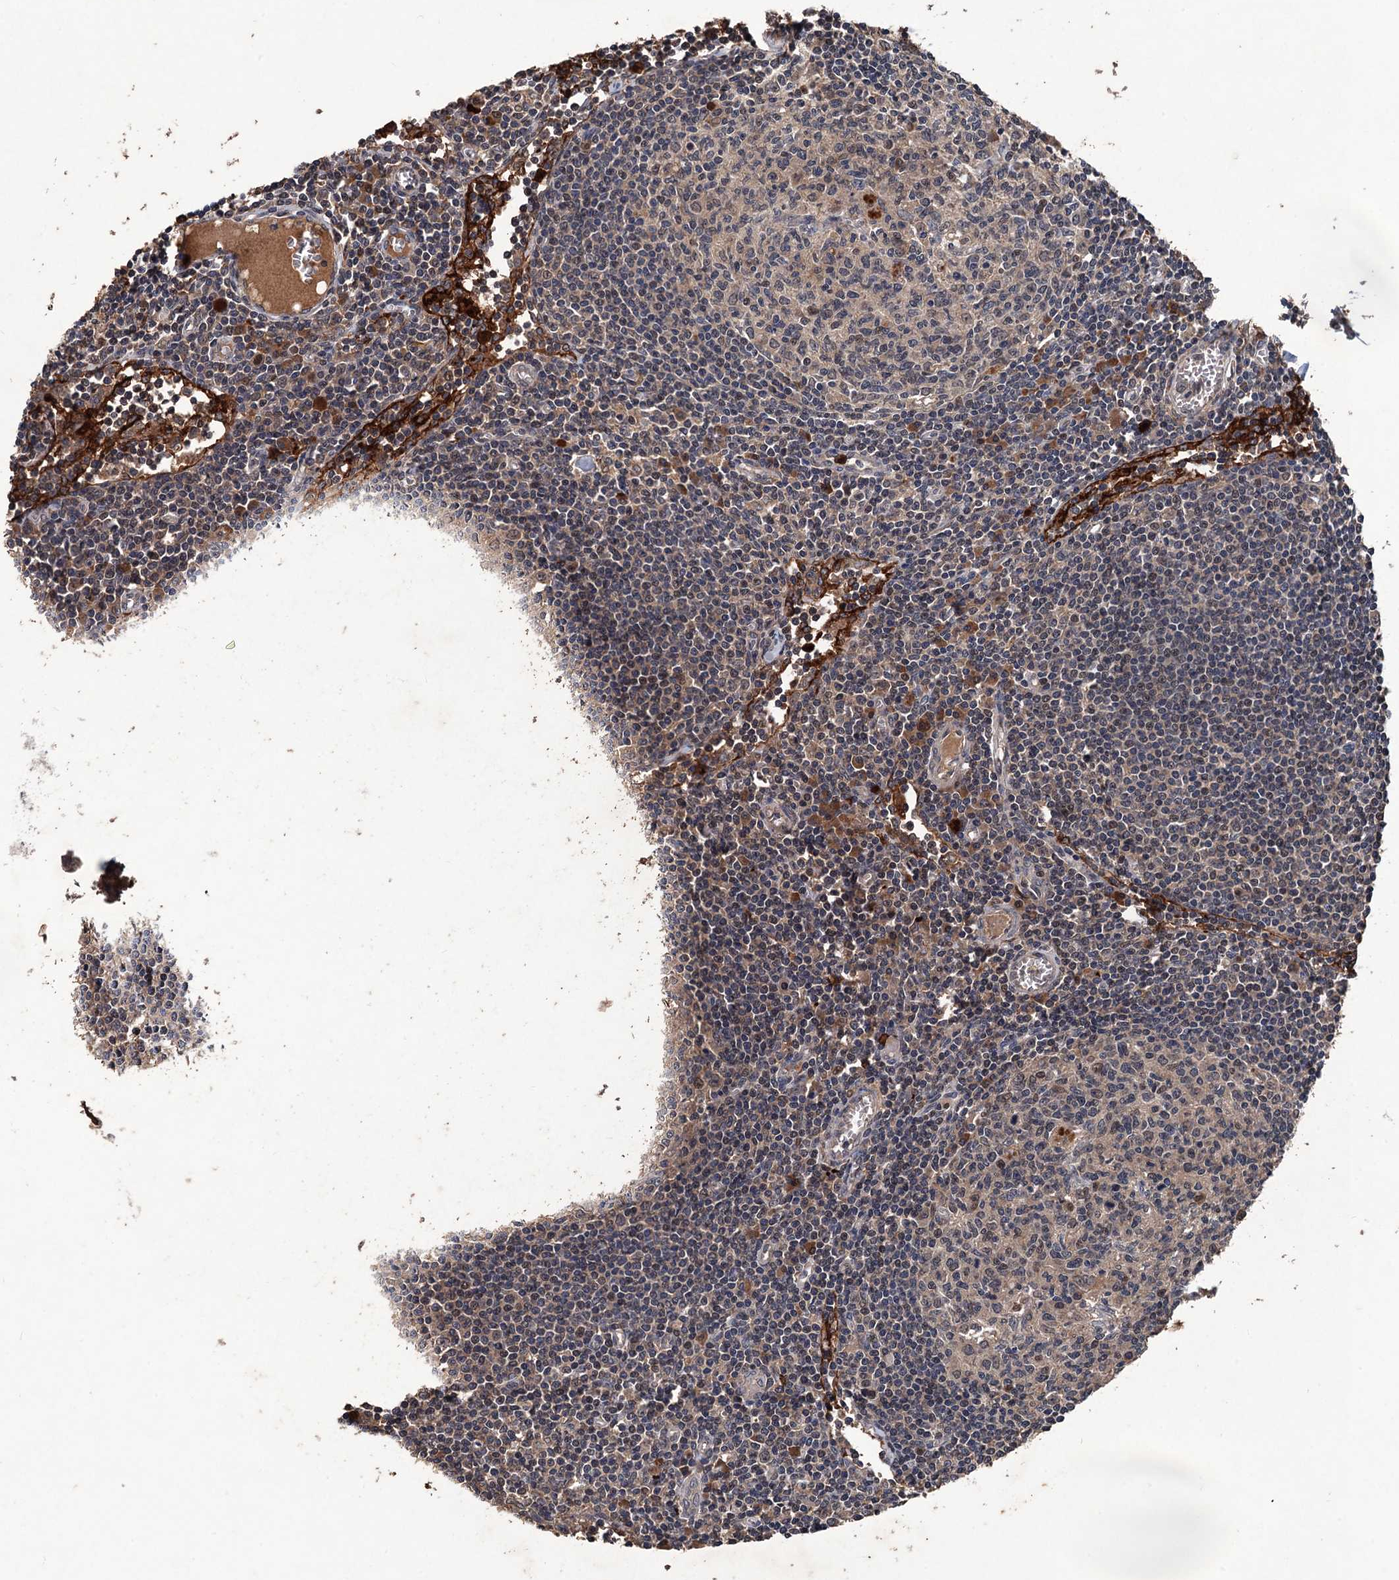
{"staining": {"intensity": "weak", "quantity": "<25%", "location": "nuclear"}, "tissue": "lymph node", "cell_type": "Germinal center cells", "image_type": "normal", "snomed": [{"axis": "morphology", "description": "Normal tissue, NOS"}, {"axis": "topography", "description": "Lymph node"}], "caption": "This is a photomicrograph of immunohistochemistry staining of unremarkable lymph node, which shows no expression in germinal center cells. (DAB IHC visualized using brightfield microscopy, high magnification).", "gene": "ZNF438", "patient": {"sex": "female", "age": 55}}